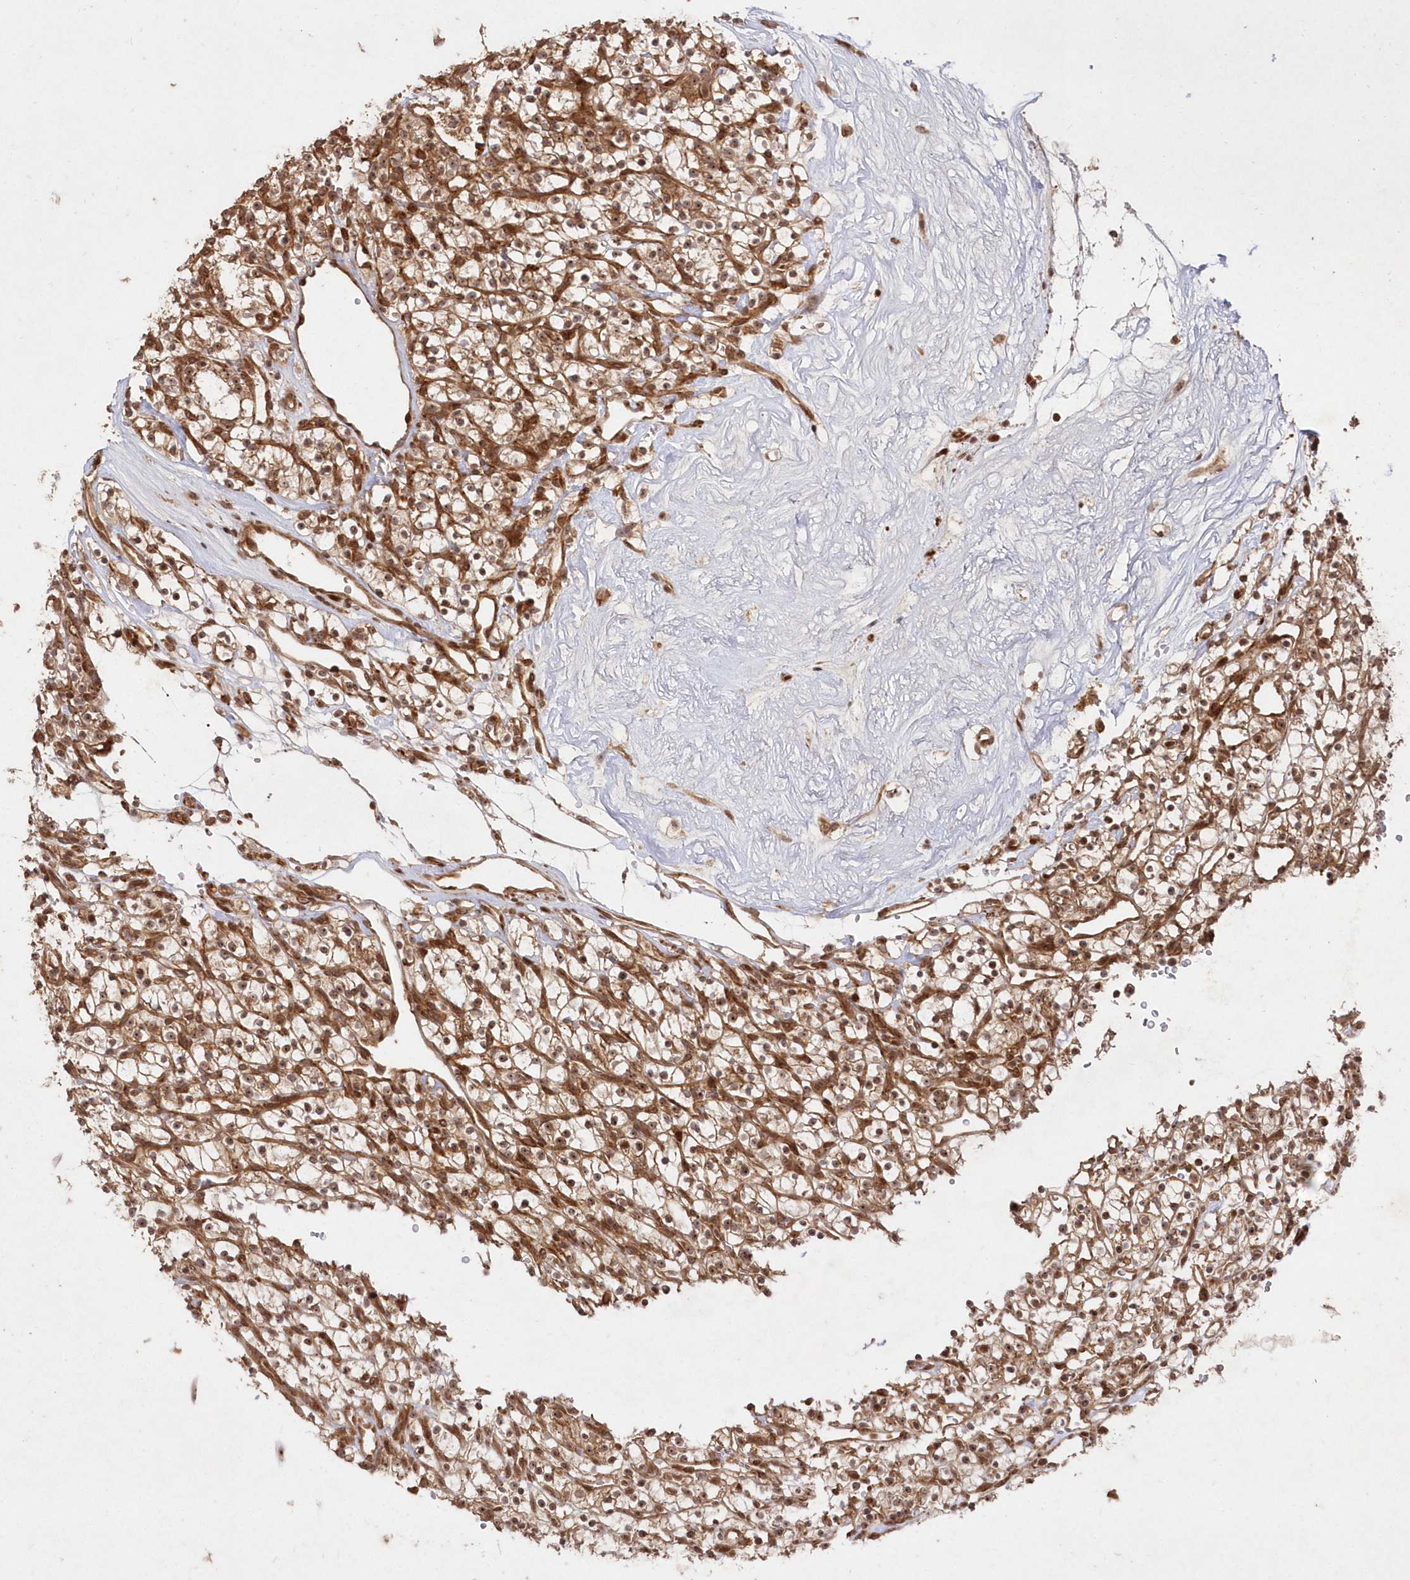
{"staining": {"intensity": "weak", "quantity": ">75%", "location": "cytoplasmic/membranous,nuclear"}, "tissue": "renal cancer", "cell_type": "Tumor cells", "image_type": "cancer", "snomed": [{"axis": "morphology", "description": "Adenocarcinoma, NOS"}, {"axis": "topography", "description": "Kidney"}], "caption": "Brown immunohistochemical staining in renal cancer exhibits weak cytoplasmic/membranous and nuclear positivity in about >75% of tumor cells.", "gene": "SERINC1", "patient": {"sex": "female", "age": 57}}